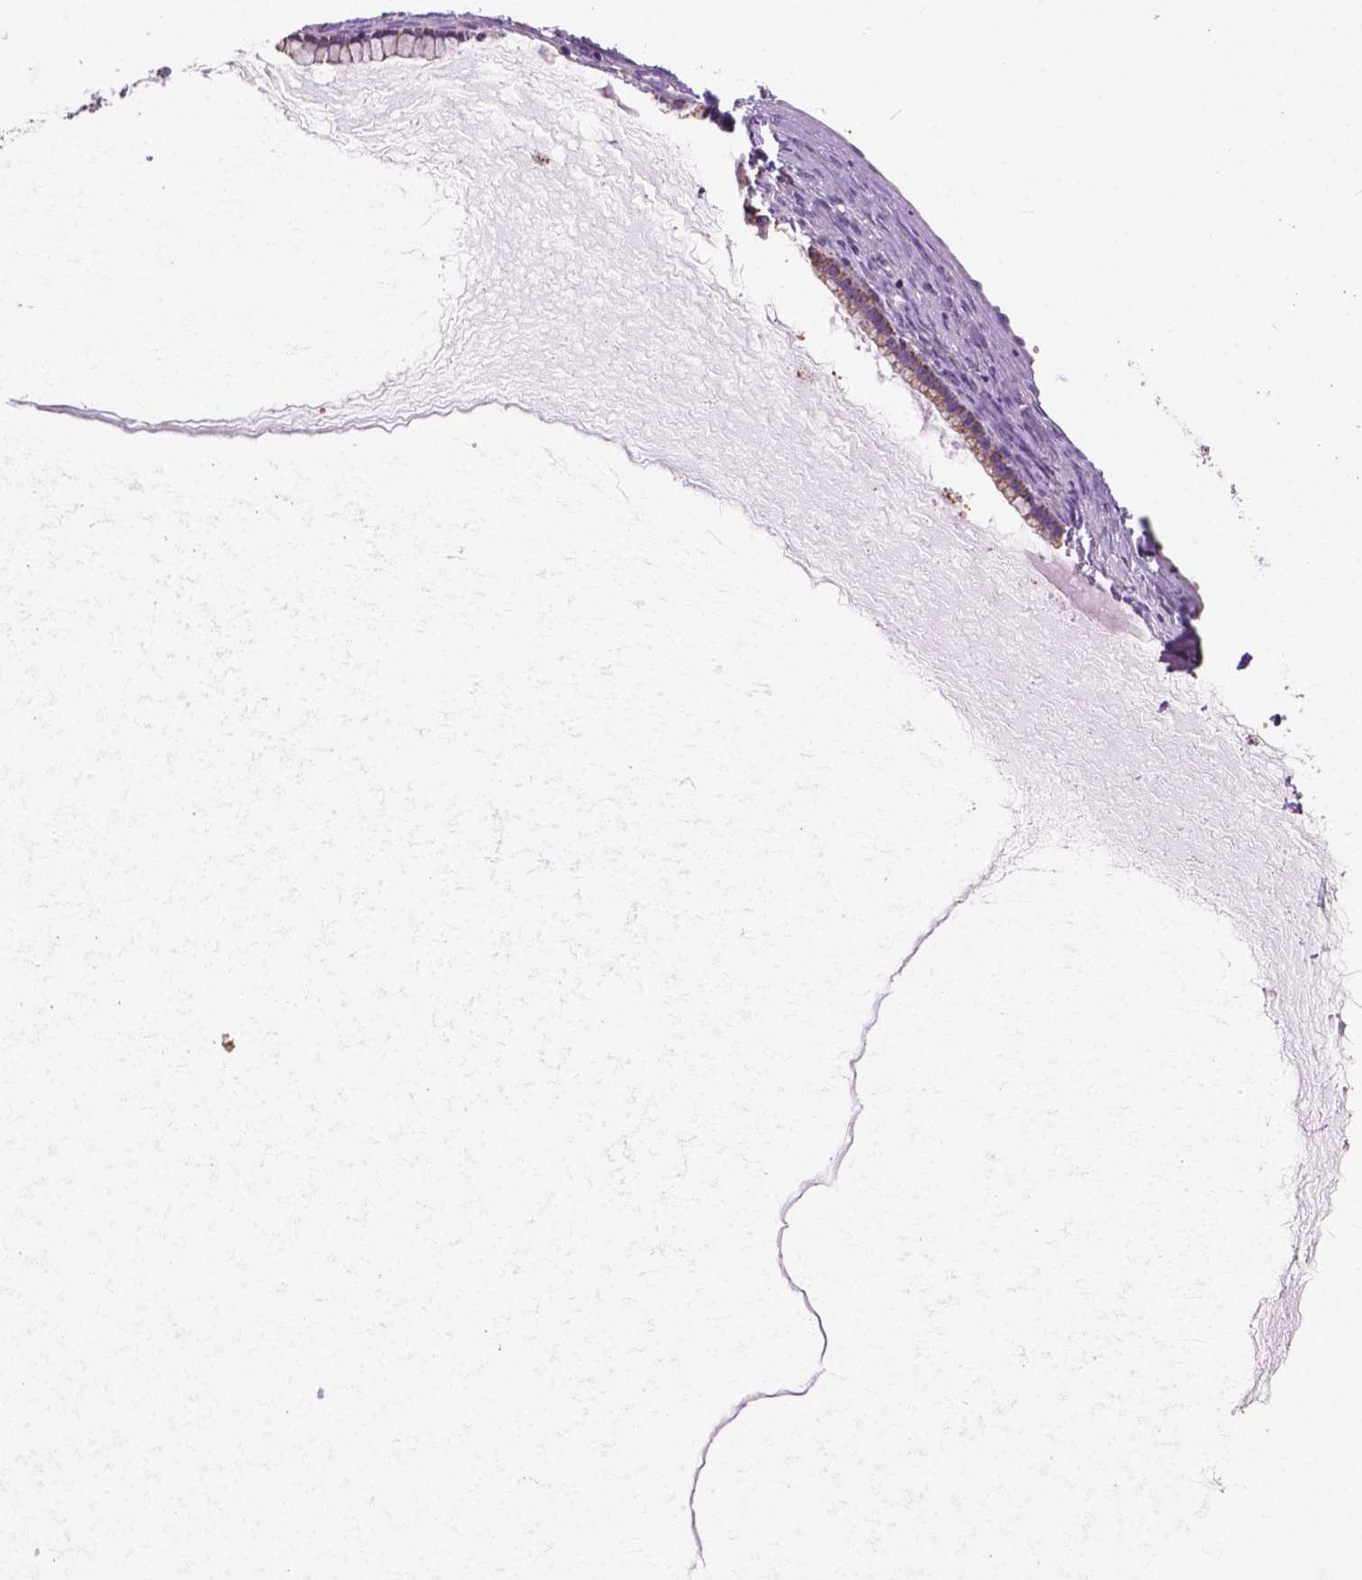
{"staining": {"intensity": "weak", "quantity": ">75%", "location": "cytoplasmic/membranous"}, "tissue": "ovarian cancer", "cell_type": "Tumor cells", "image_type": "cancer", "snomed": [{"axis": "morphology", "description": "Cystadenocarcinoma, mucinous, NOS"}, {"axis": "topography", "description": "Ovary"}], "caption": "Tumor cells demonstrate low levels of weak cytoplasmic/membranous staining in about >75% of cells in human ovarian cancer.", "gene": "VDAC1", "patient": {"sex": "female", "age": 41}}